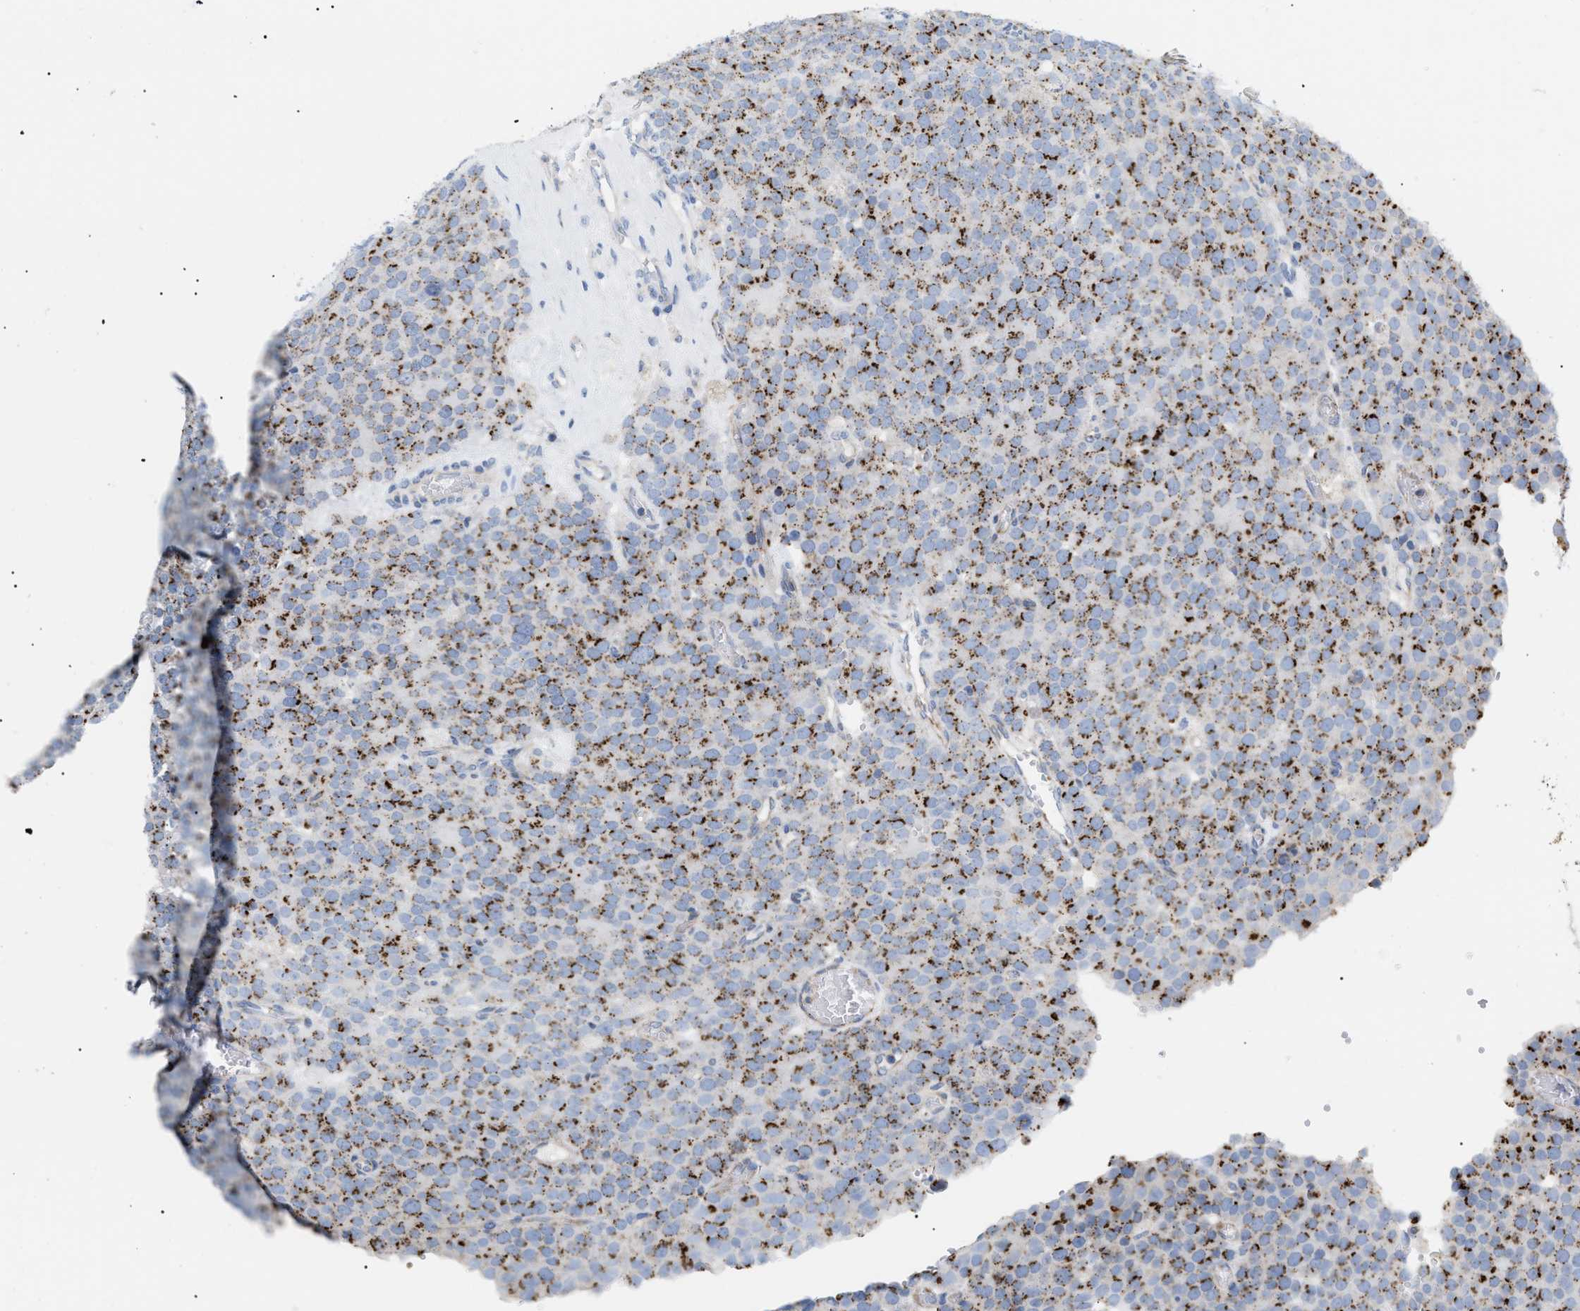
{"staining": {"intensity": "strong", "quantity": ">75%", "location": "cytoplasmic/membranous"}, "tissue": "testis cancer", "cell_type": "Tumor cells", "image_type": "cancer", "snomed": [{"axis": "morphology", "description": "Normal tissue, NOS"}, {"axis": "morphology", "description": "Seminoma, NOS"}, {"axis": "topography", "description": "Testis"}], "caption": "Tumor cells display high levels of strong cytoplasmic/membranous staining in about >75% of cells in testis seminoma.", "gene": "TMEM17", "patient": {"sex": "male", "age": 71}}